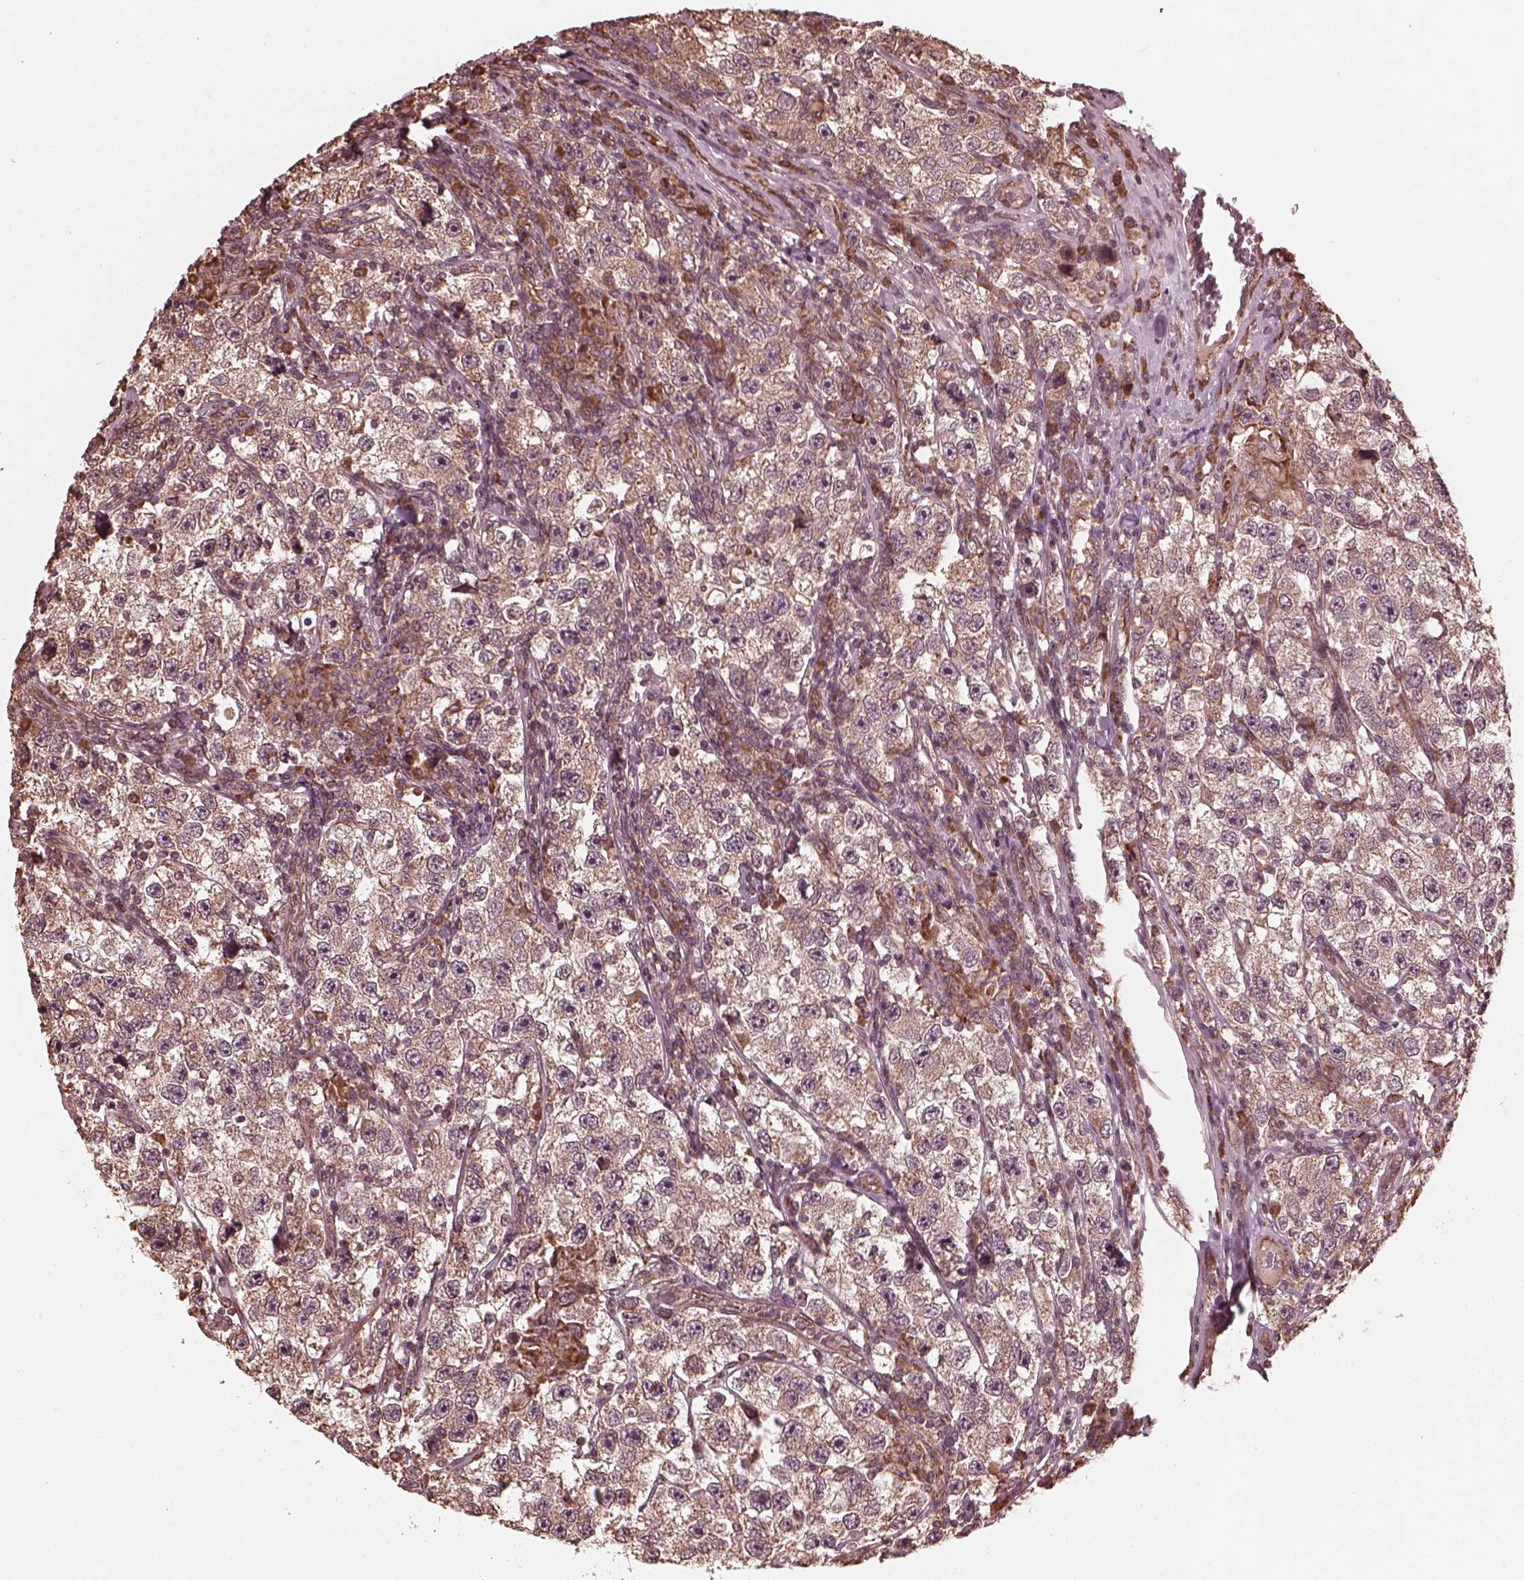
{"staining": {"intensity": "weak", "quantity": ">75%", "location": "cytoplasmic/membranous"}, "tissue": "testis cancer", "cell_type": "Tumor cells", "image_type": "cancer", "snomed": [{"axis": "morphology", "description": "Seminoma, NOS"}, {"axis": "topography", "description": "Testis"}], "caption": "This is an image of immunohistochemistry (IHC) staining of testis seminoma, which shows weak staining in the cytoplasmic/membranous of tumor cells.", "gene": "ZNF292", "patient": {"sex": "male", "age": 26}}